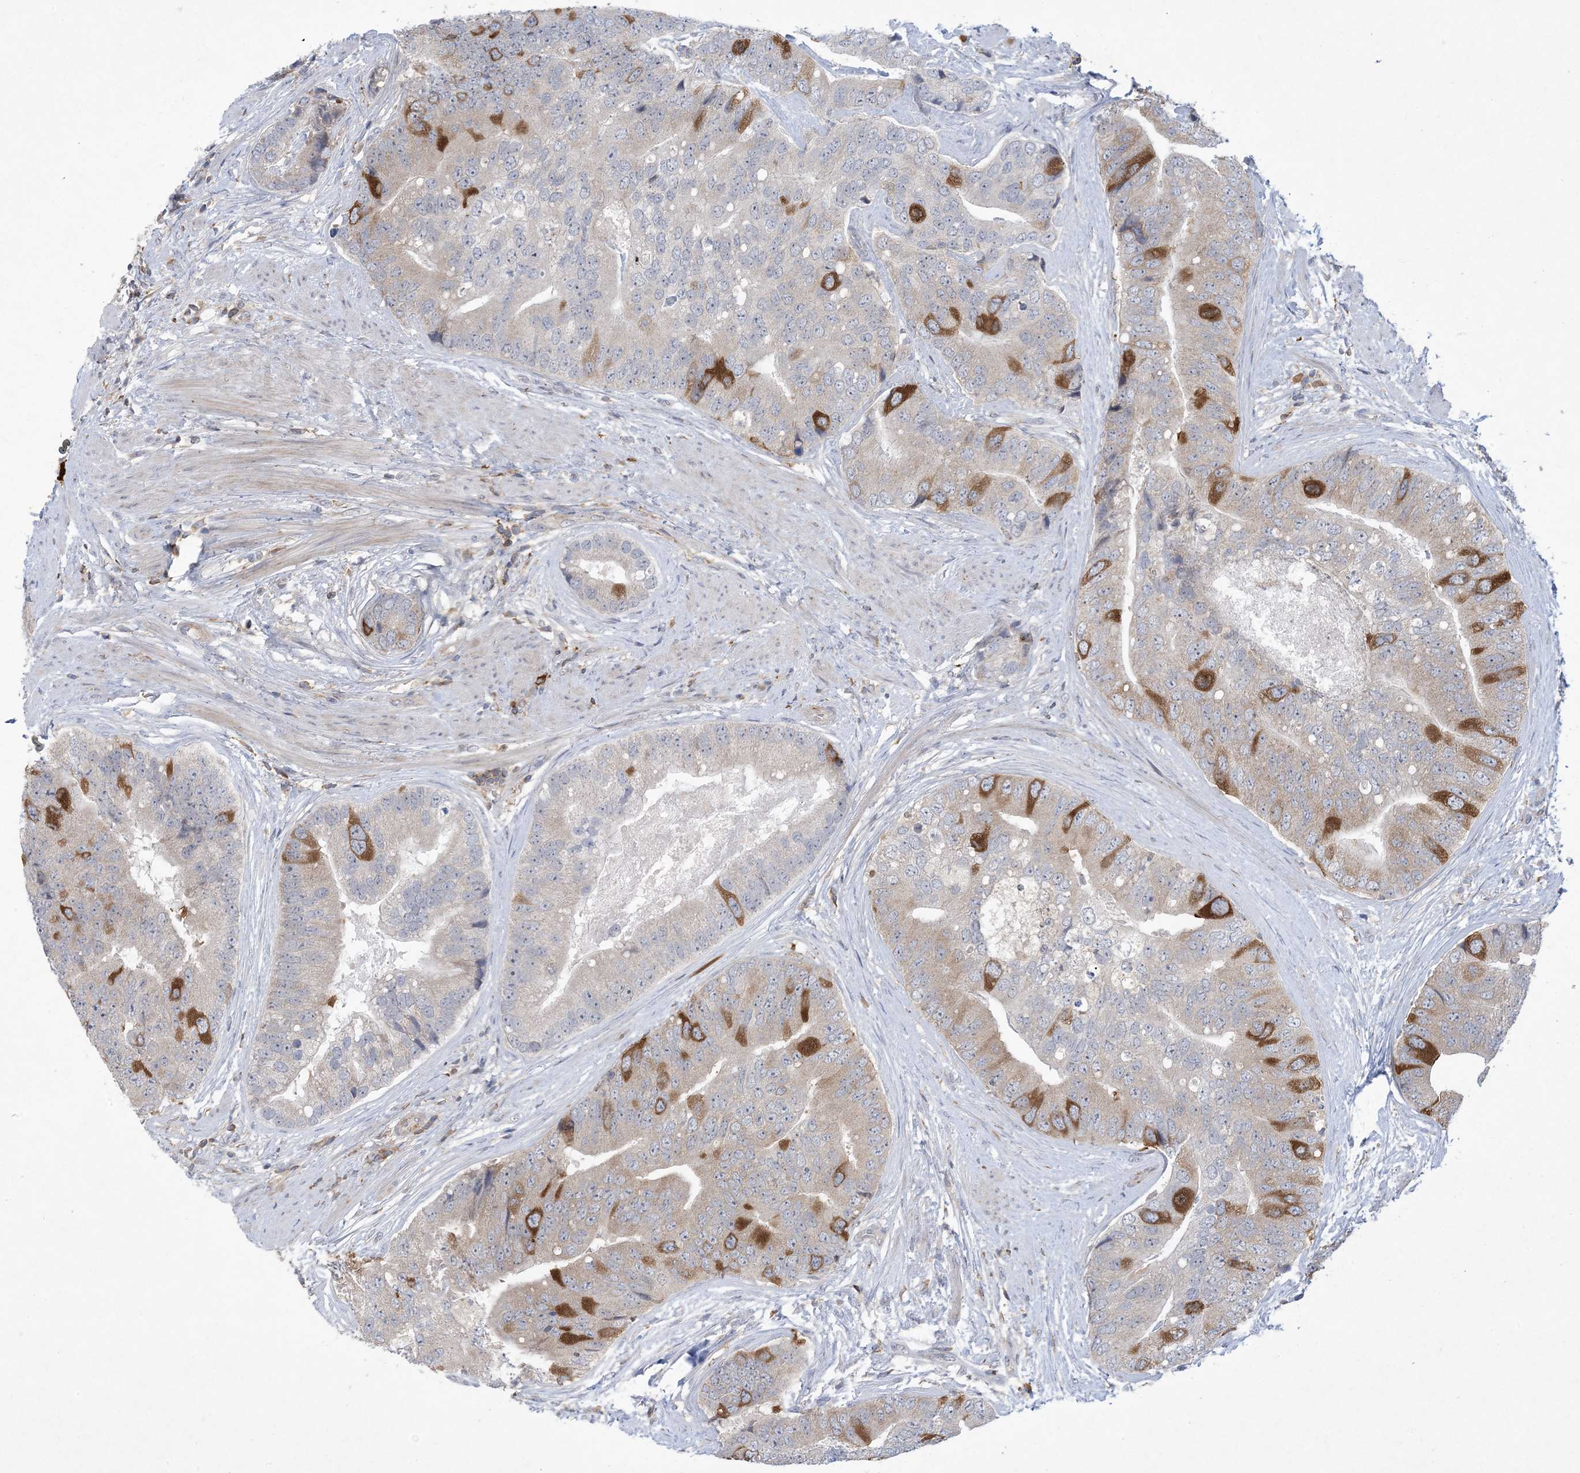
{"staining": {"intensity": "strong", "quantity": "<25%", "location": "cytoplasmic/membranous"}, "tissue": "prostate cancer", "cell_type": "Tumor cells", "image_type": "cancer", "snomed": [{"axis": "morphology", "description": "Adenocarcinoma, High grade"}, {"axis": "topography", "description": "Prostate"}], "caption": "The histopathology image shows staining of prostate cancer (high-grade adenocarcinoma), revealing strong cytoplasmic/membranous protein positivity (brown color) within tumor cells. (DAB (3,3'-diaminobenzidine) IHC, brown staining for protein, blue staining for nuclei).", "gene": "AOC1", "patient": {"sex": "male", "age": 70}}